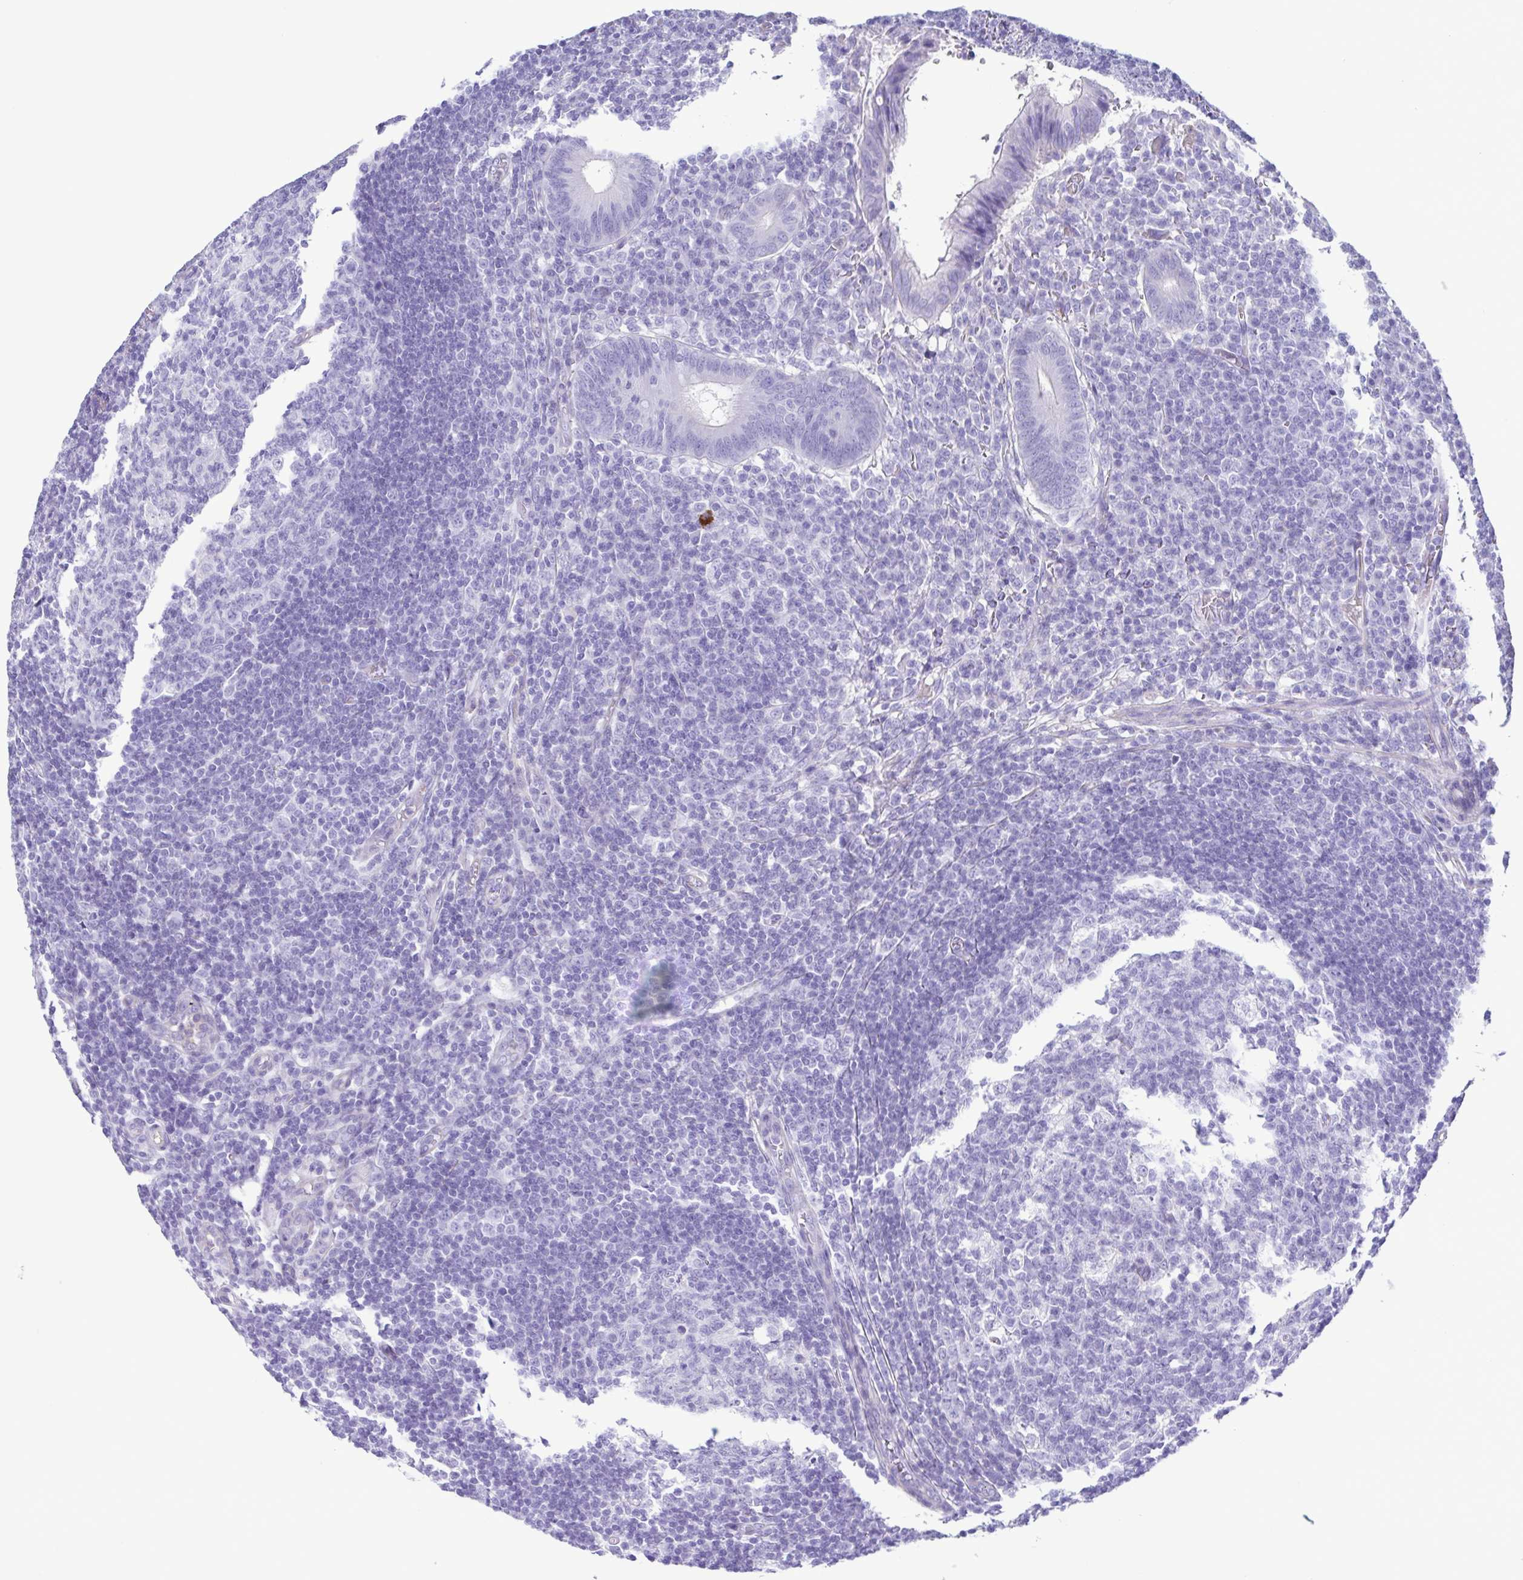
{"staining": {"intensity": "negative", "quantity": "none", "location": "none"}, "tissue": "appendix", "cell_type": "Glandular cells", "image_type": "normal", "snomed": [{"axis": "morphology", "description": "Normal tissue, NOS"}, {"axis": "topography", "description": "Appendix"}], "caption": "DAB immunohistochemical staining of unremarkable human appendix exhibits no significant staining in glandular cells.", "gene": "CYP11B1", "patient": {"sex": "male", "age": 18}}